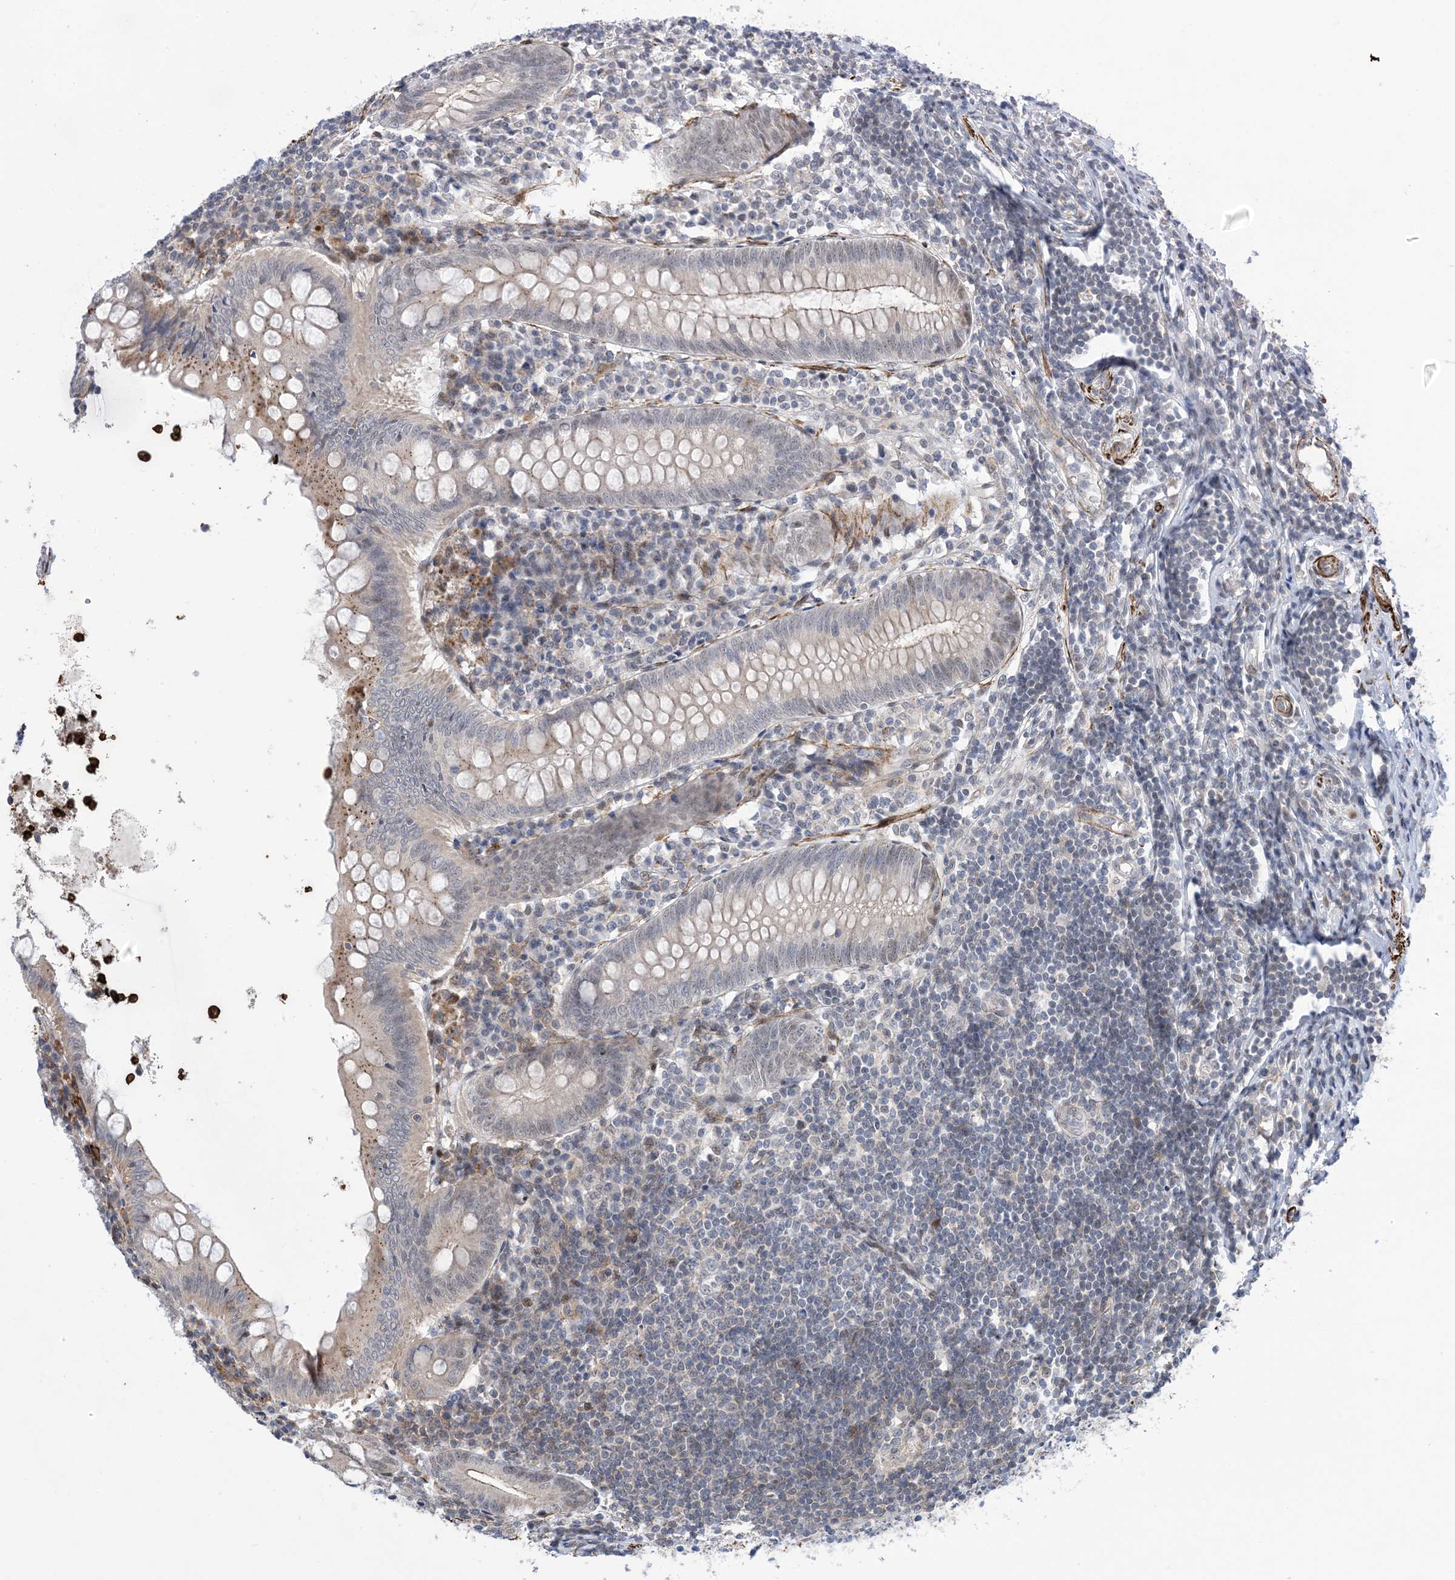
{"staining": {"intensity": "moderate", "quantity": "<25%", "location": "cytoplasmic/membranous"}, "tissue": "appendix", "cell_type": "Glandular cells", "image_type": "normal", "snomed": [{"axis": "morphology", "description": "Normal tissue, NOS"}, {"axis": "topography", "description": "Appendix"}], "caption": "Glandular cells demonstrate low levels of moderate cytoplasmic/membranous staining in about <25% of cells in normal human appendix. (DAB IHC with brightfield microscopy, high magnification).", "gene": "ZNF8", "patient": {"sex": "female", "age": 54}}